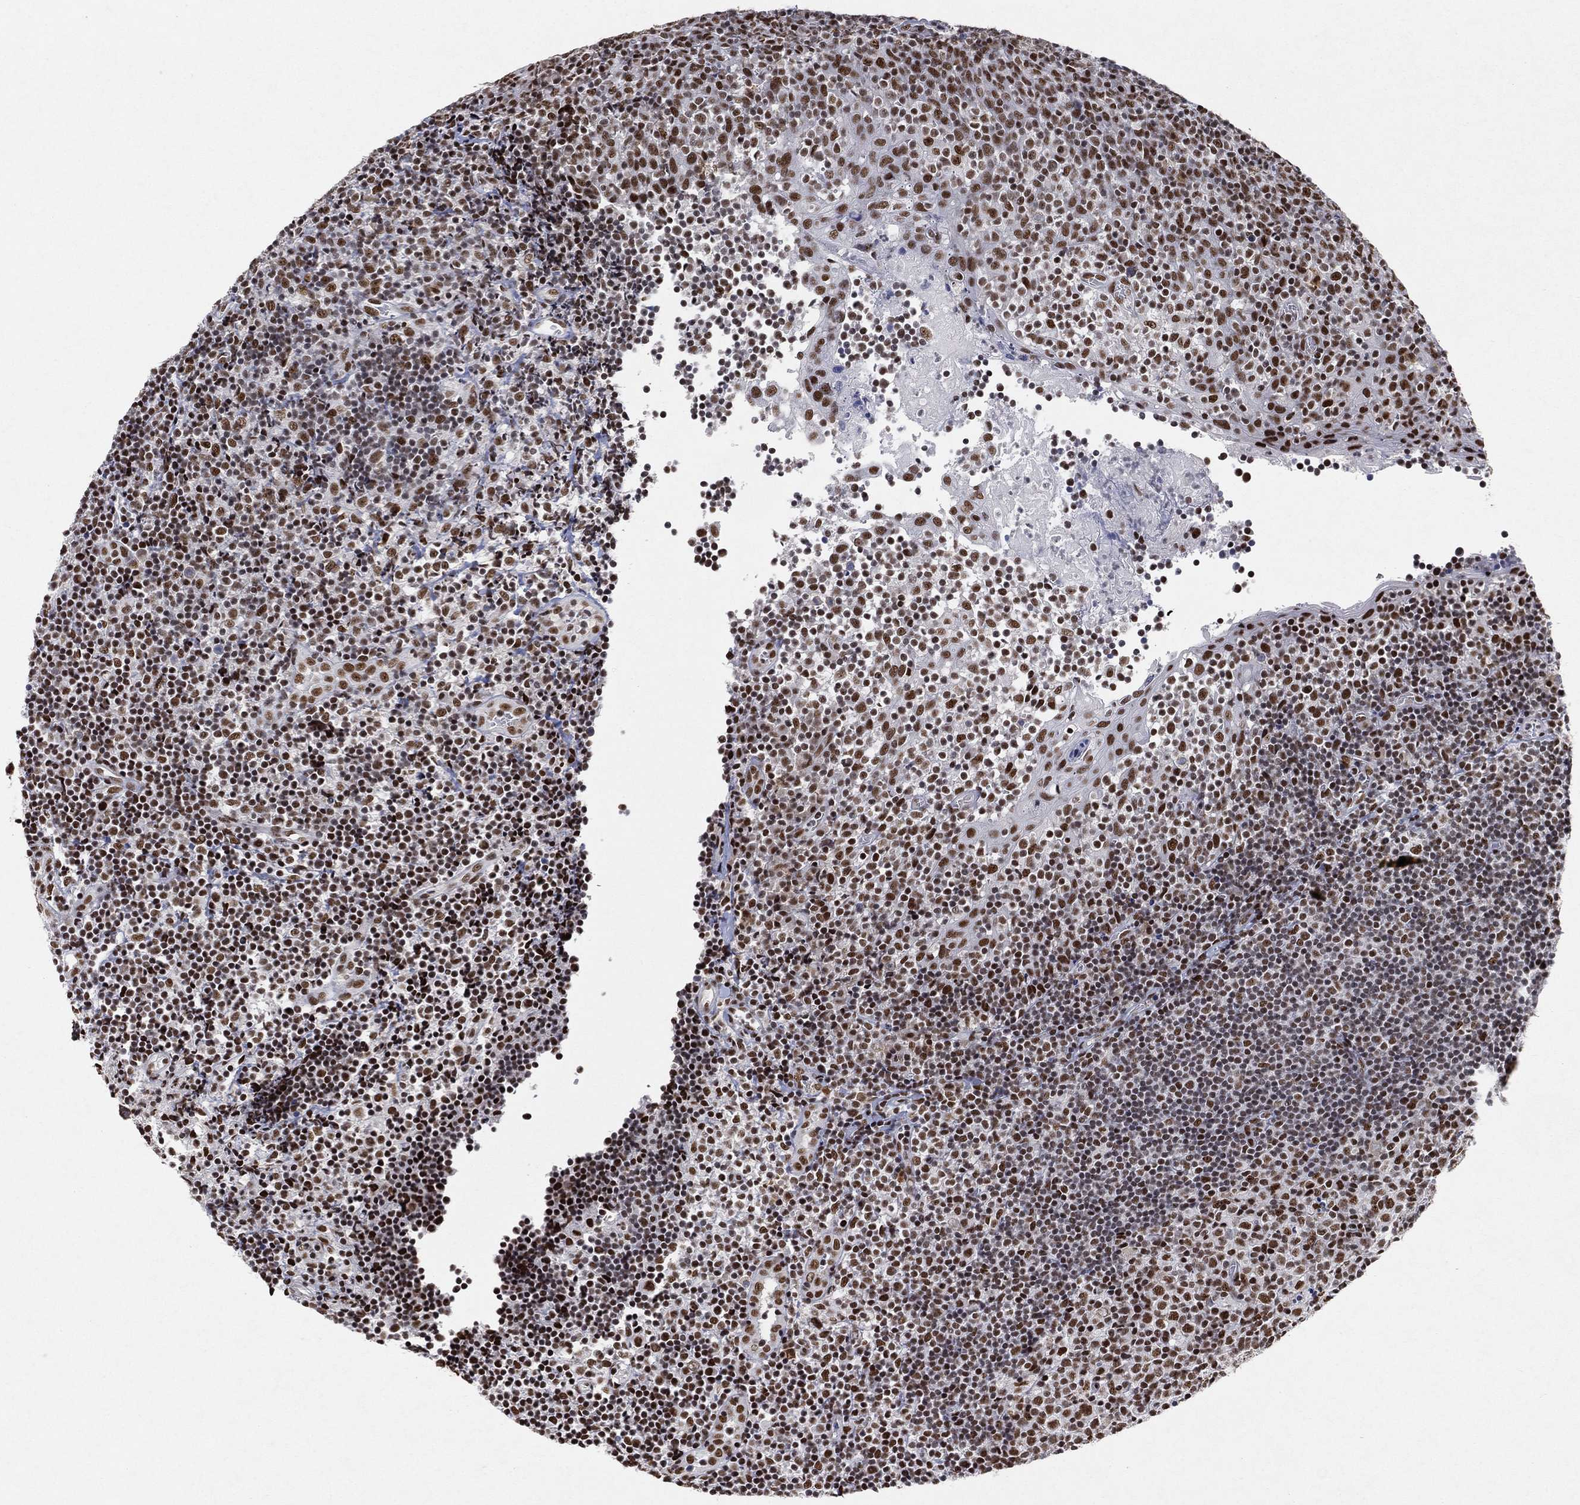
{"staining": {"intensity": "moderate", "quantity": "<25%", "location": "nuclear"}, "tissue": "tonsil", "cell_type": "Germinal center cells", "image_type": "normal", "snomed": [{"axis": "morphology", "description": "Normal tissue, NOS"}, {"axis": "topography", "description": "Tonsil"}], "caption": "A brown stain highlights moderate nuclear positivity of a protein in germinal center cells of benign tonsil.", "gene": "DDX27", "patient": {"sex": "female", "age": 5}}